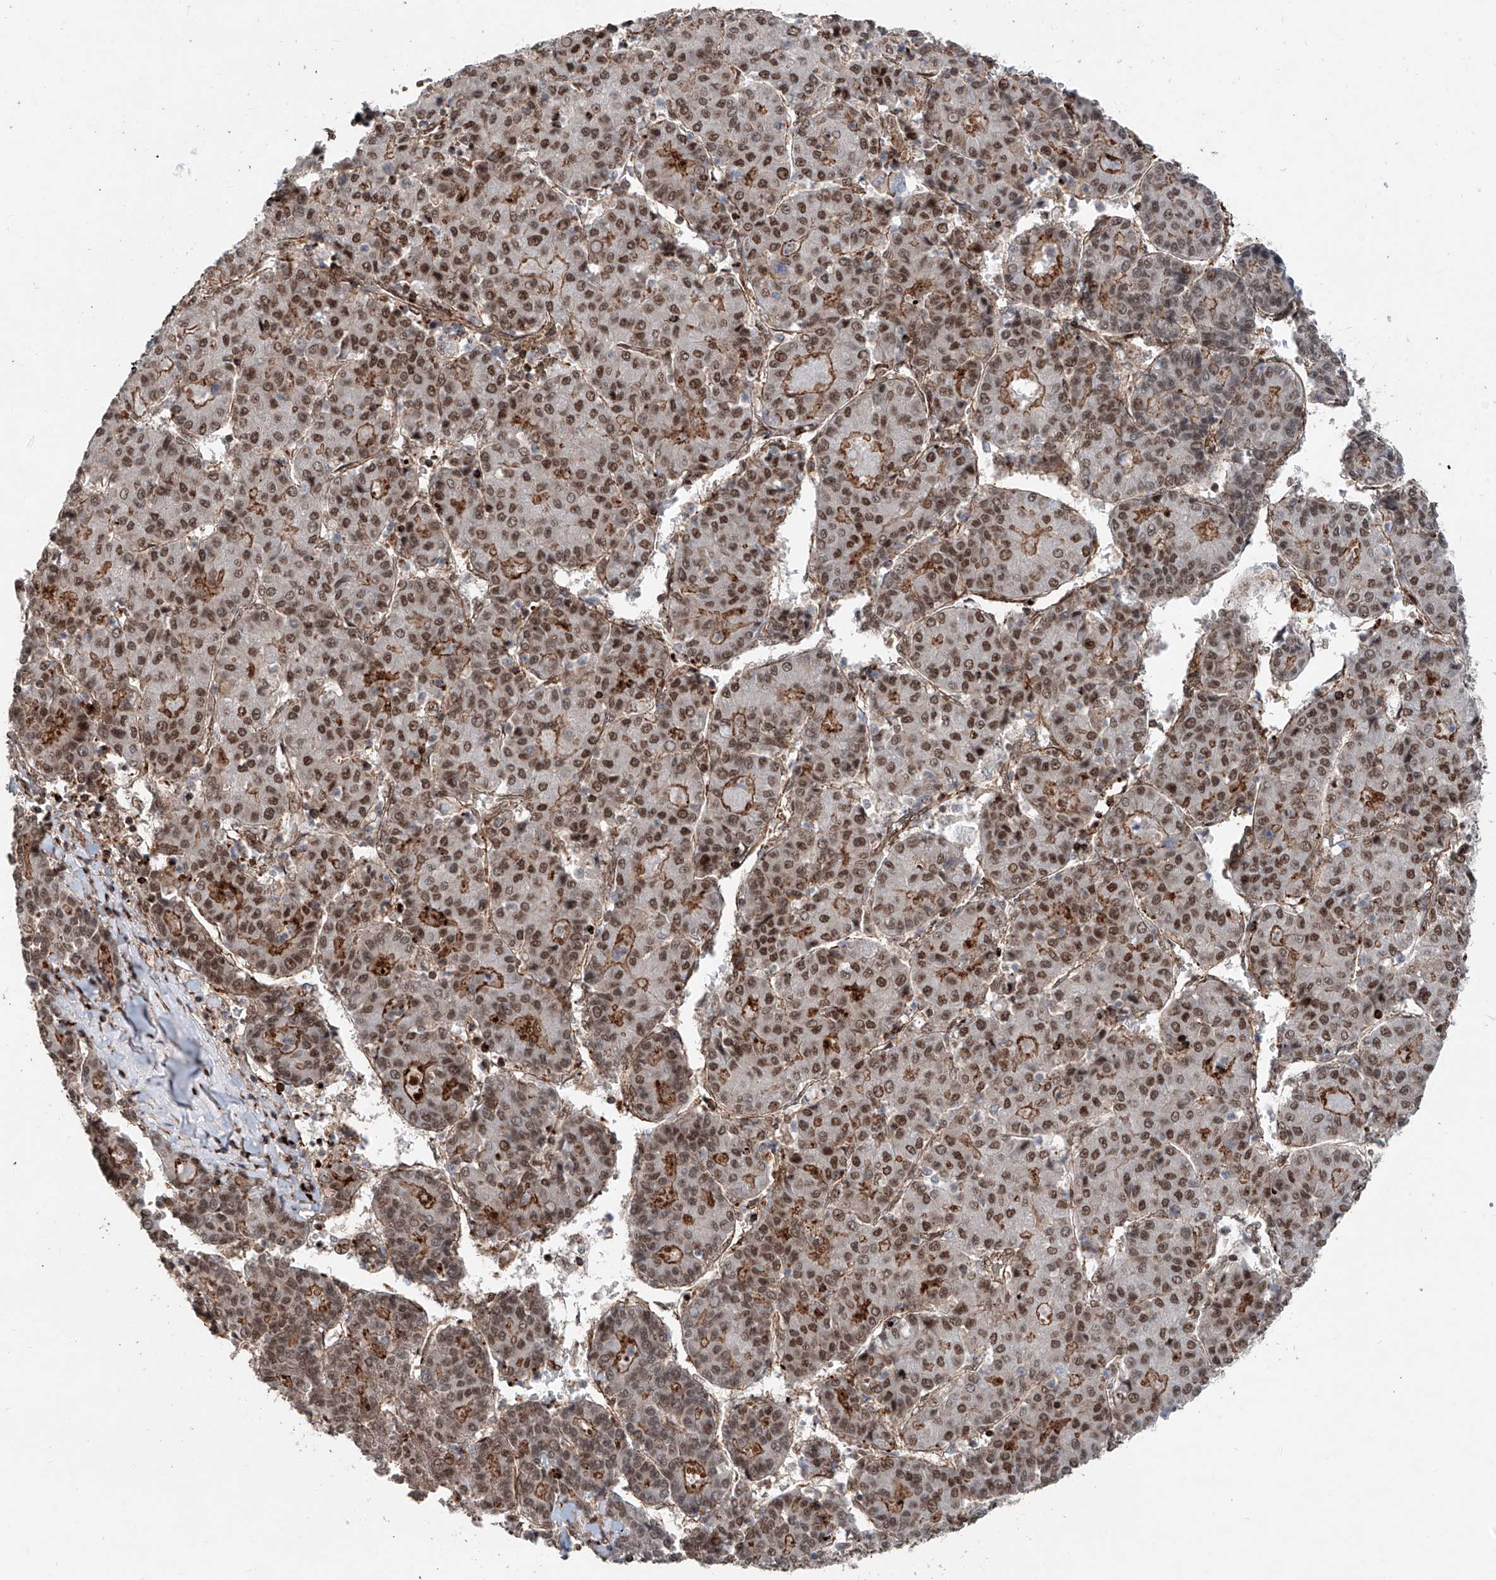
{"staining": {"intensity": "moderate", "quantity": ">75%", "location": "cytoplasmic/membranous,nuclear"}, "tissue": "liver cancer", "cell_type": "Tumor cells", "image_type": "cancer", "snomed": [{"axis": "morphology", "description": "Carcinoma, Hepatocellular, NOS"}, {"axis": "topography", "description": "Liver"}], "caption": "Liver hepatocellular carcinoma stained with DAB (3,3'-diaminobenzidine) immunohistochemistry (IHC) demonstrates medium levels of moderate cytoplasmic/membranous and nuclear staining in approximately >75% of tumor cells. The protein is stained brown, and the nuclei are stained in blue (DAB IHC with brightfield microscopy, high magnification).", "gene": "SDE2", "patient": {"sex": "male", "age": 65}}